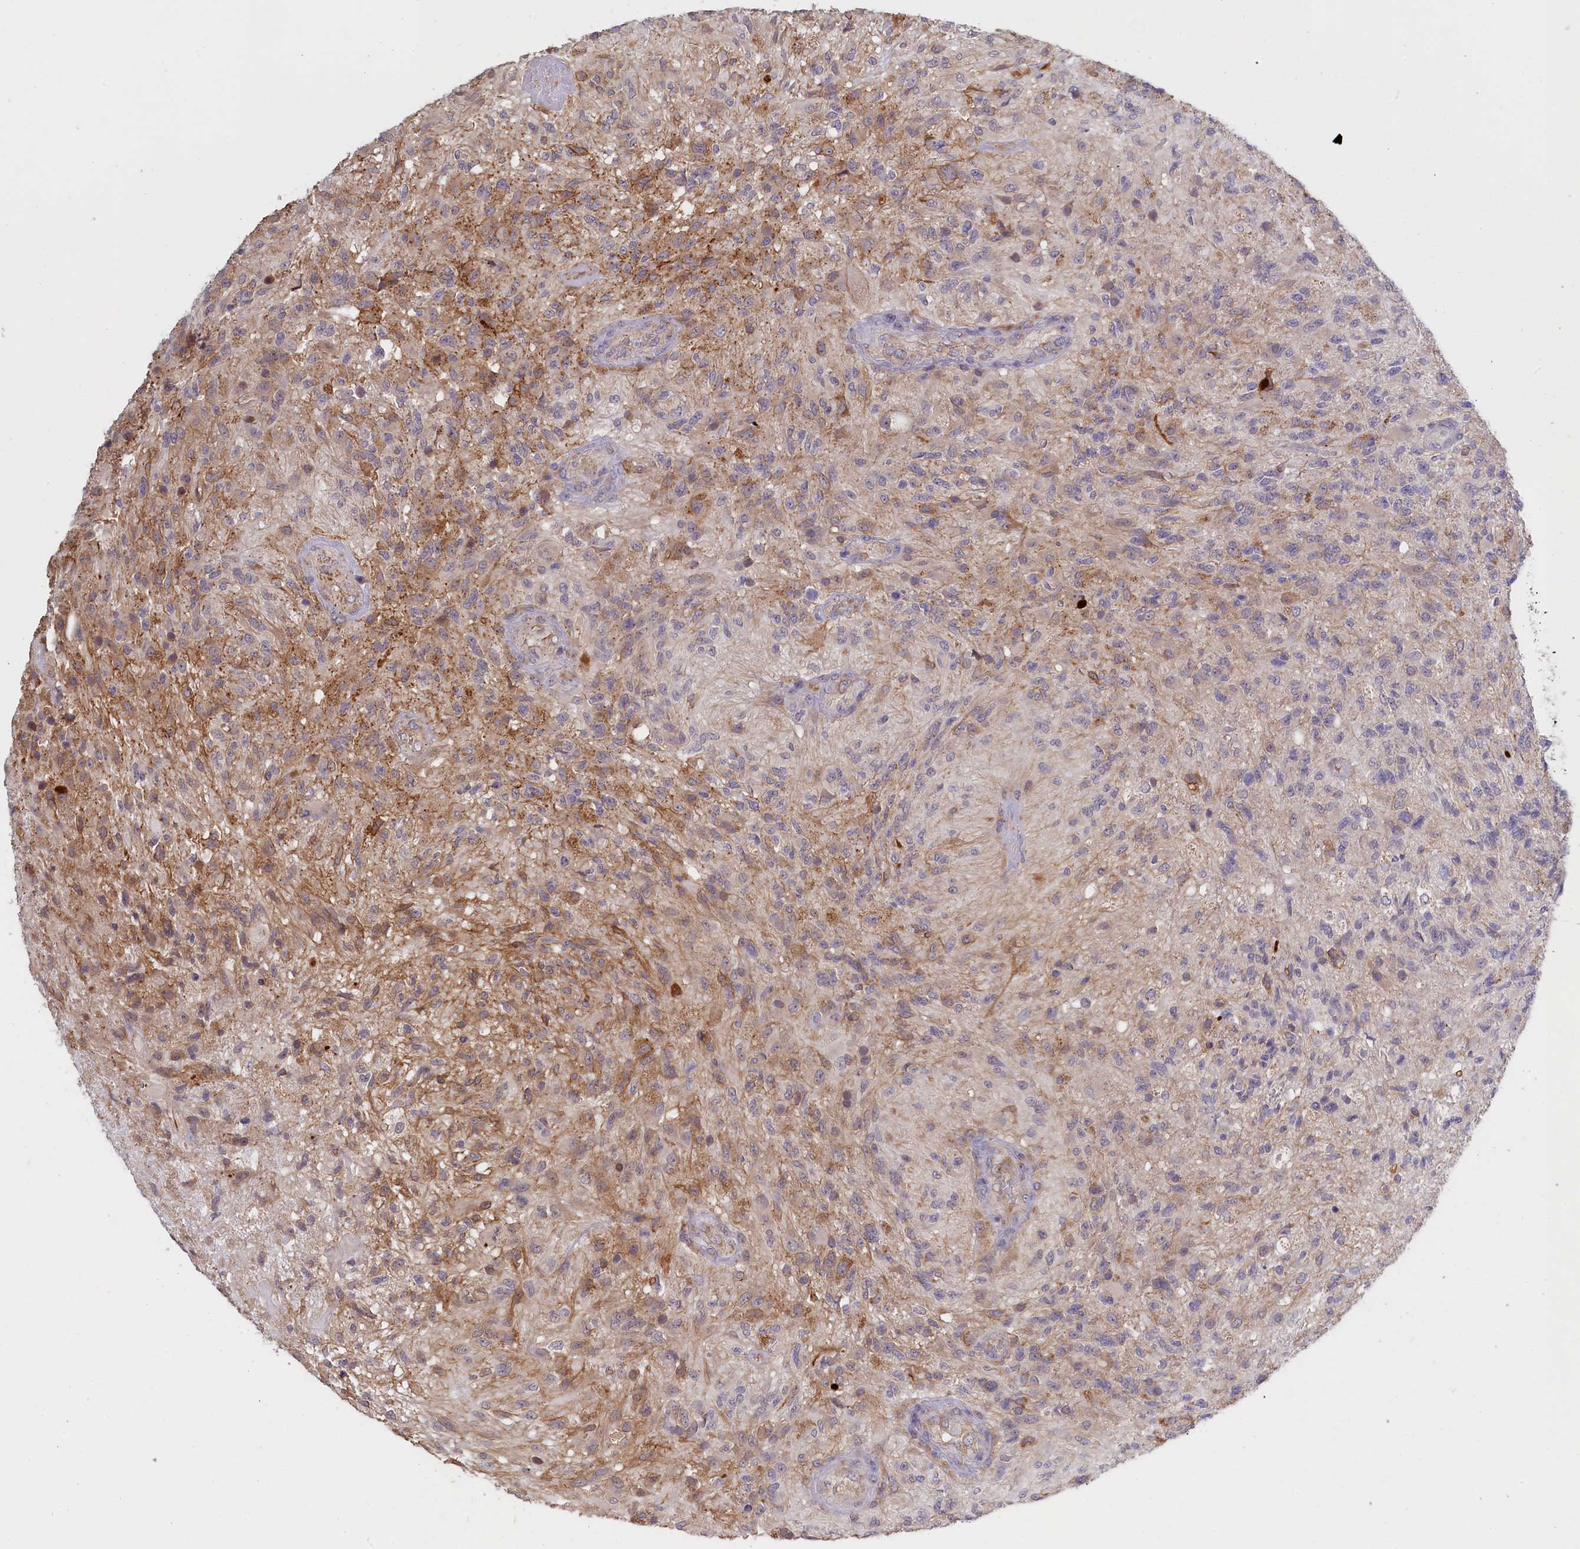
{"staining": {"intensity": "negative", "quantity": "none", "location": "none"}, "tissue": "glioma", "cell_type": "Tumor cells", "image_type": "cancer", "snomed": [{"axis": "morphology", "description": "Glioma, malignant, High grade"}, {"axis": "topography", "description": "Brain"}], "caption": "Tumor cells show no significant positivity in malignant glioma (high-grade).", "gene": "COL19A1", "patient": {"sex": "male", "age": 56}}